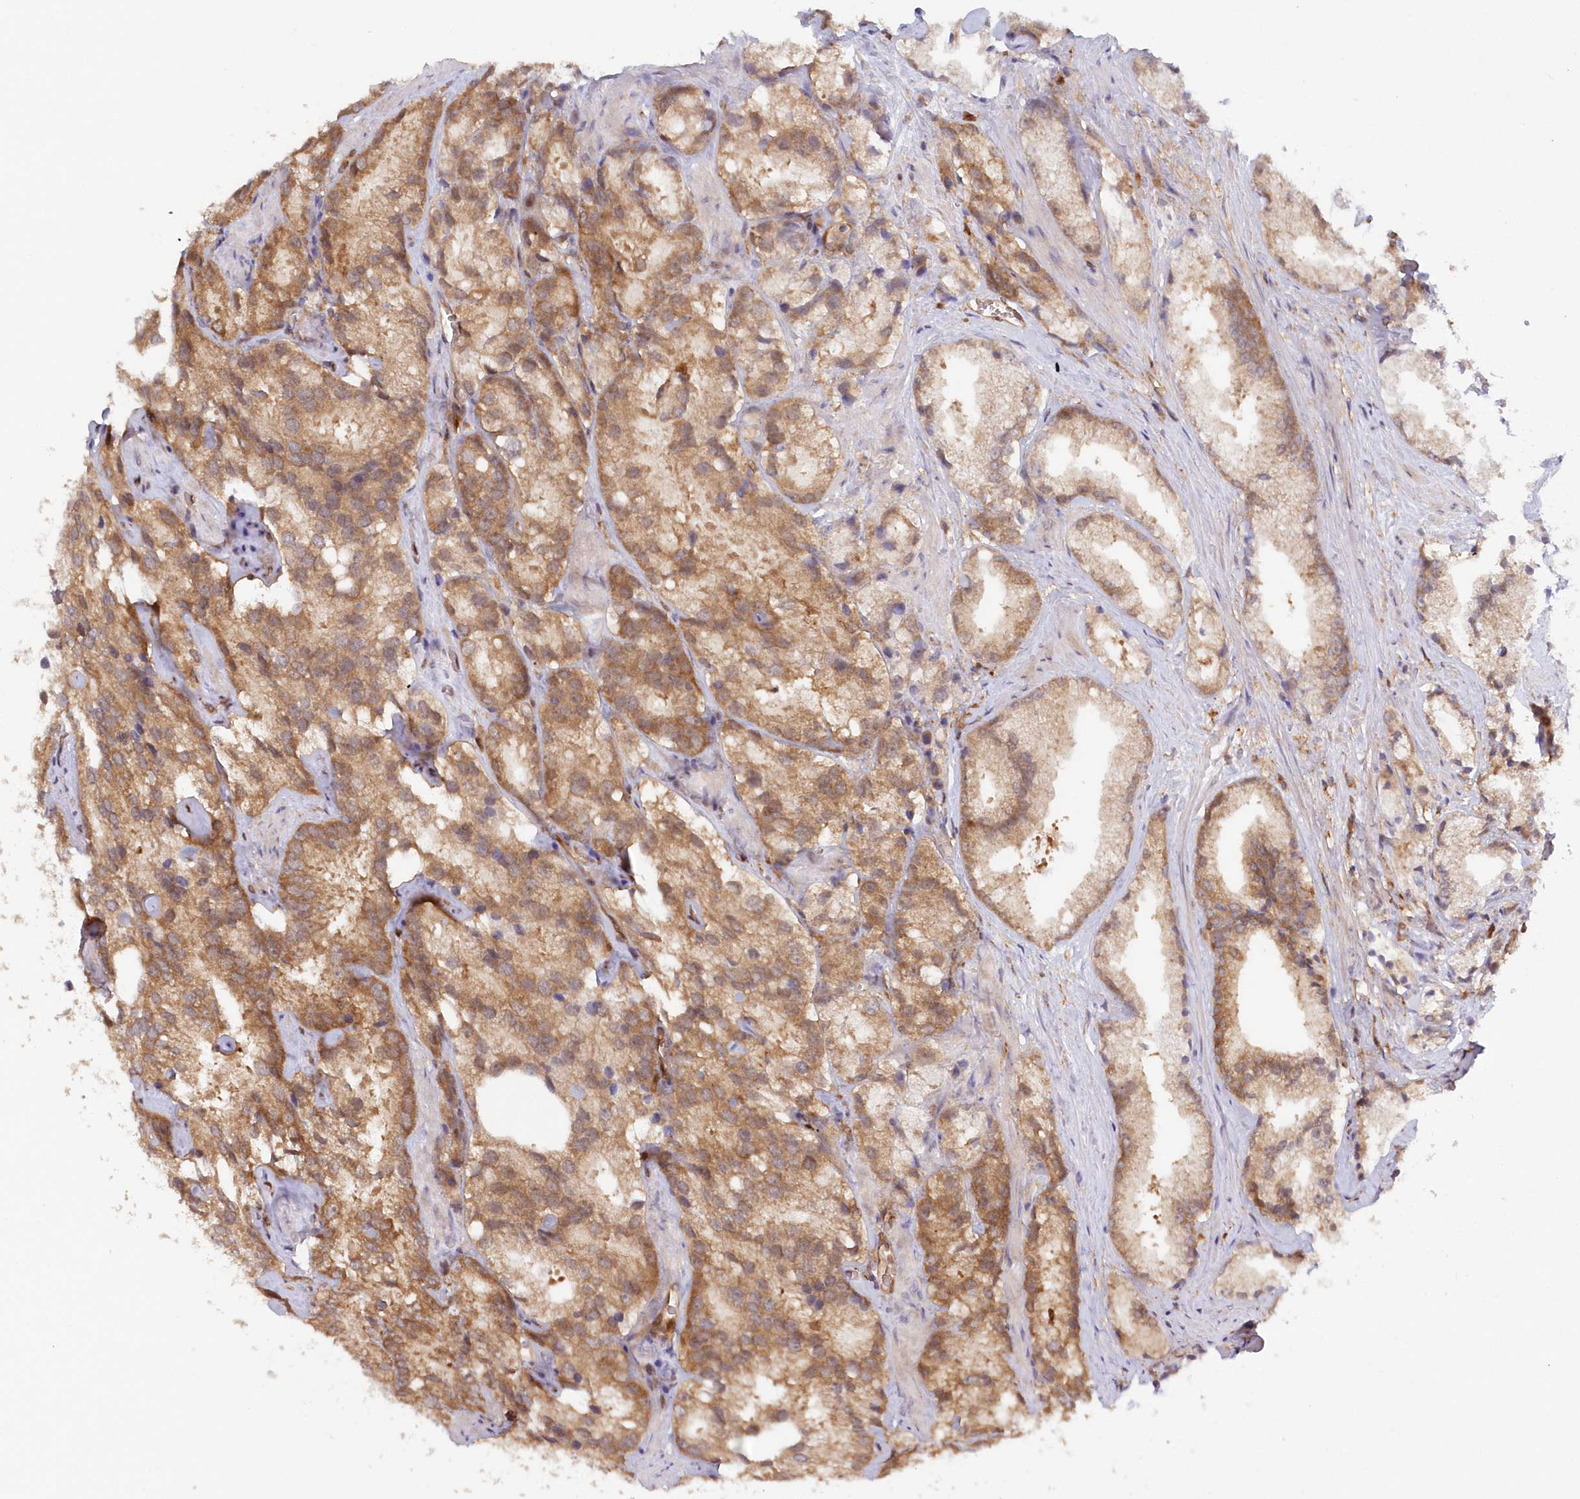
{"staining": {"intensity": "moderate", "quantity": "25%-75%", "location": "cytoplasmic/membranous"}, "tissue": "prostate cancer", "cell_type": "Tumor cells", "image_type": "cancer", "snomed": [{"axis": "morphology", "description": "Adenocarcinoma, High grade"}, {"axis": "topography", "description": "Prostate"}], "caption": "Prostate cancer (high-grade adenocarcinoma) stained with a brown dye exhibits moderate cytoplasmic/membranous positive positivity in about 25%-75% of tumor cells.", "gene": "GBE1", "patient": {"sex": "male", "age": 66}}